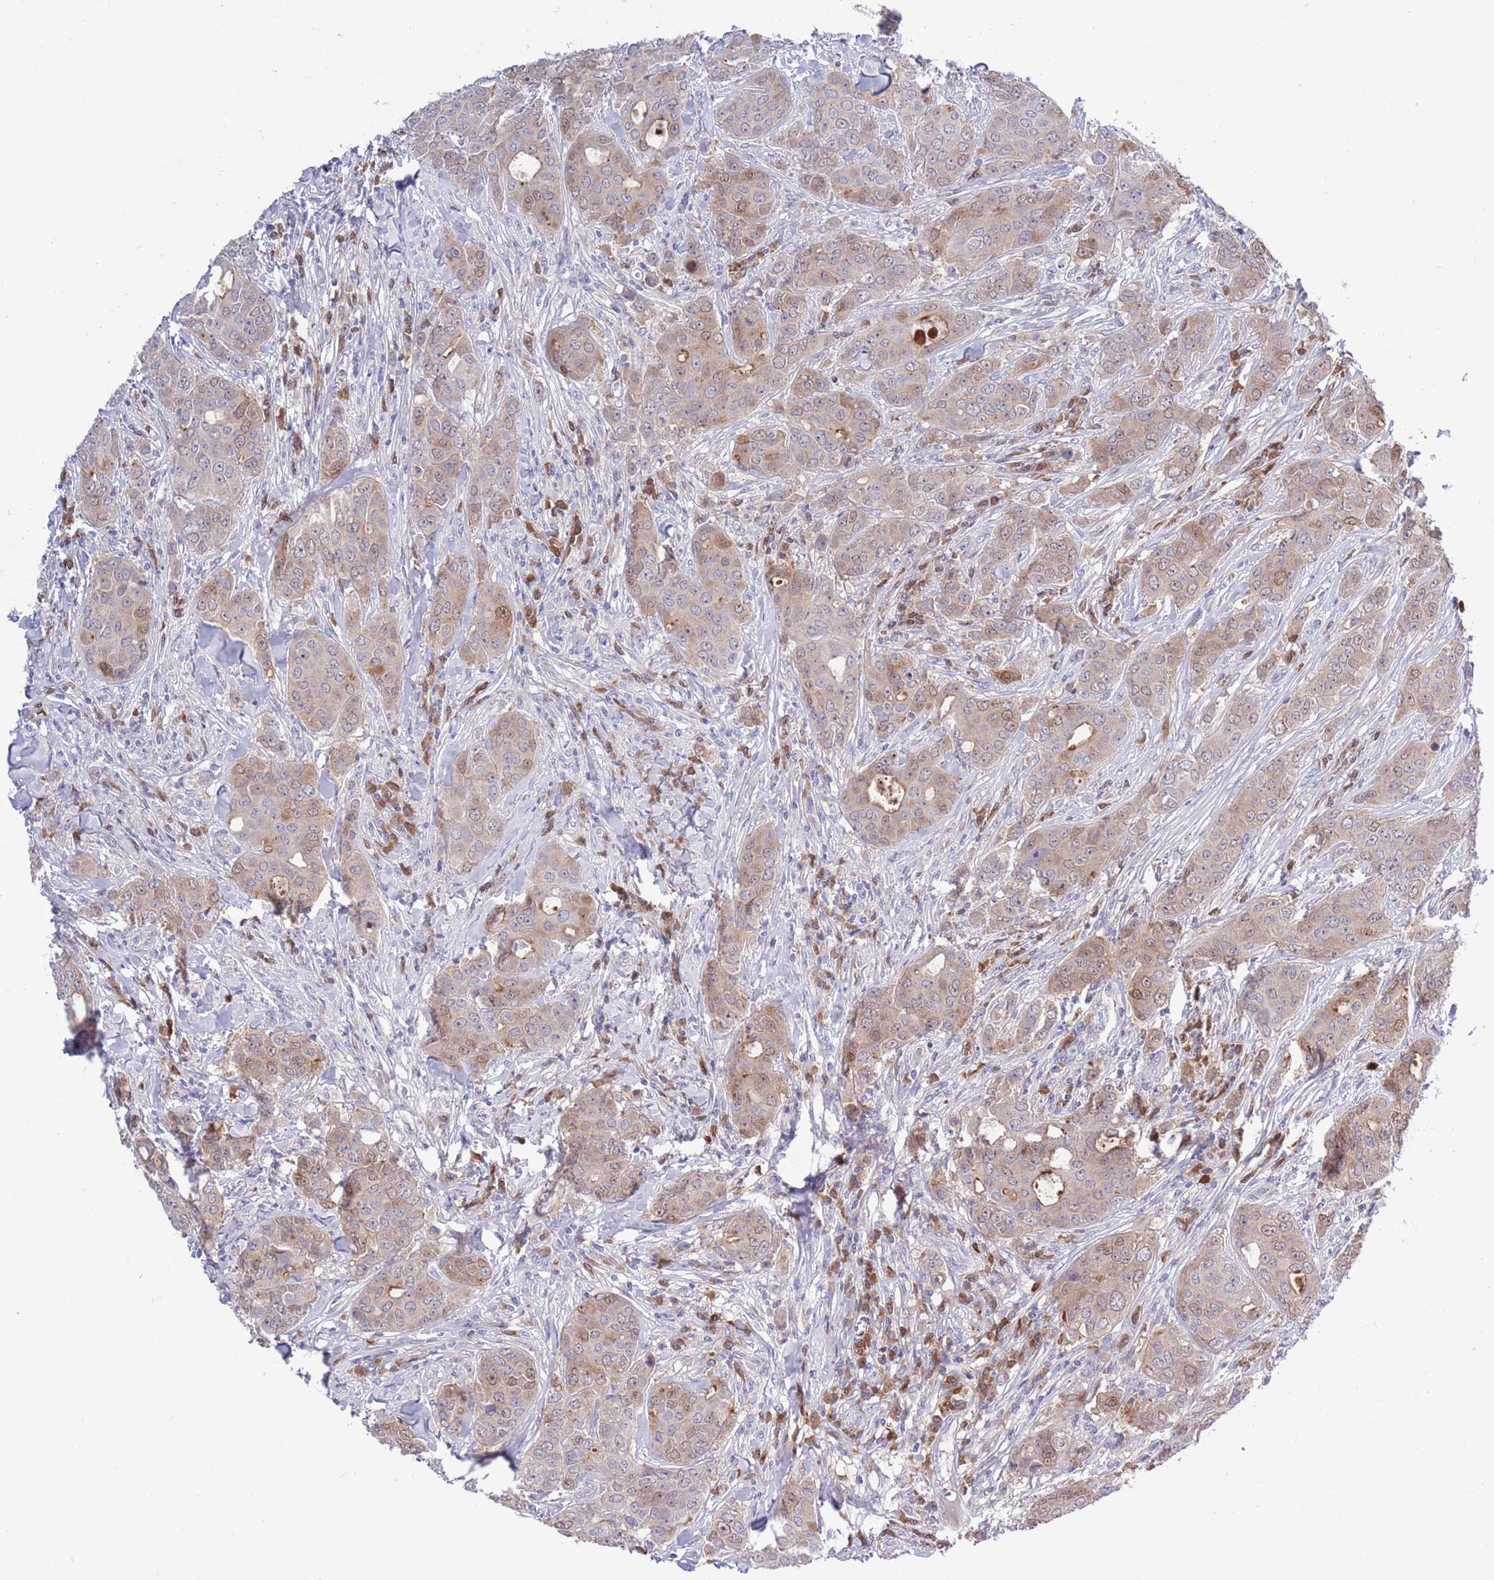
{"staining": {"intensity": "weak", "quantity": ">75%", "location": "cytoplasmic/membranous"}, "tissue": "breast cancer", "cell_type": "Tumor cells", "image_type": "cancer", "snomed": [{"axis": "morphology", "description": "Duct carcinoma"}, {"axis": "topography", "description": "Breast"}], "caption": "This micrograph displays immunohistochemistry staining of breast cancer, with low weak cytoplasmic/membranous staining in about >75% of tumor cells.", "gene": "KLHL29", "patient": {"sex": "female", "age": 43}}